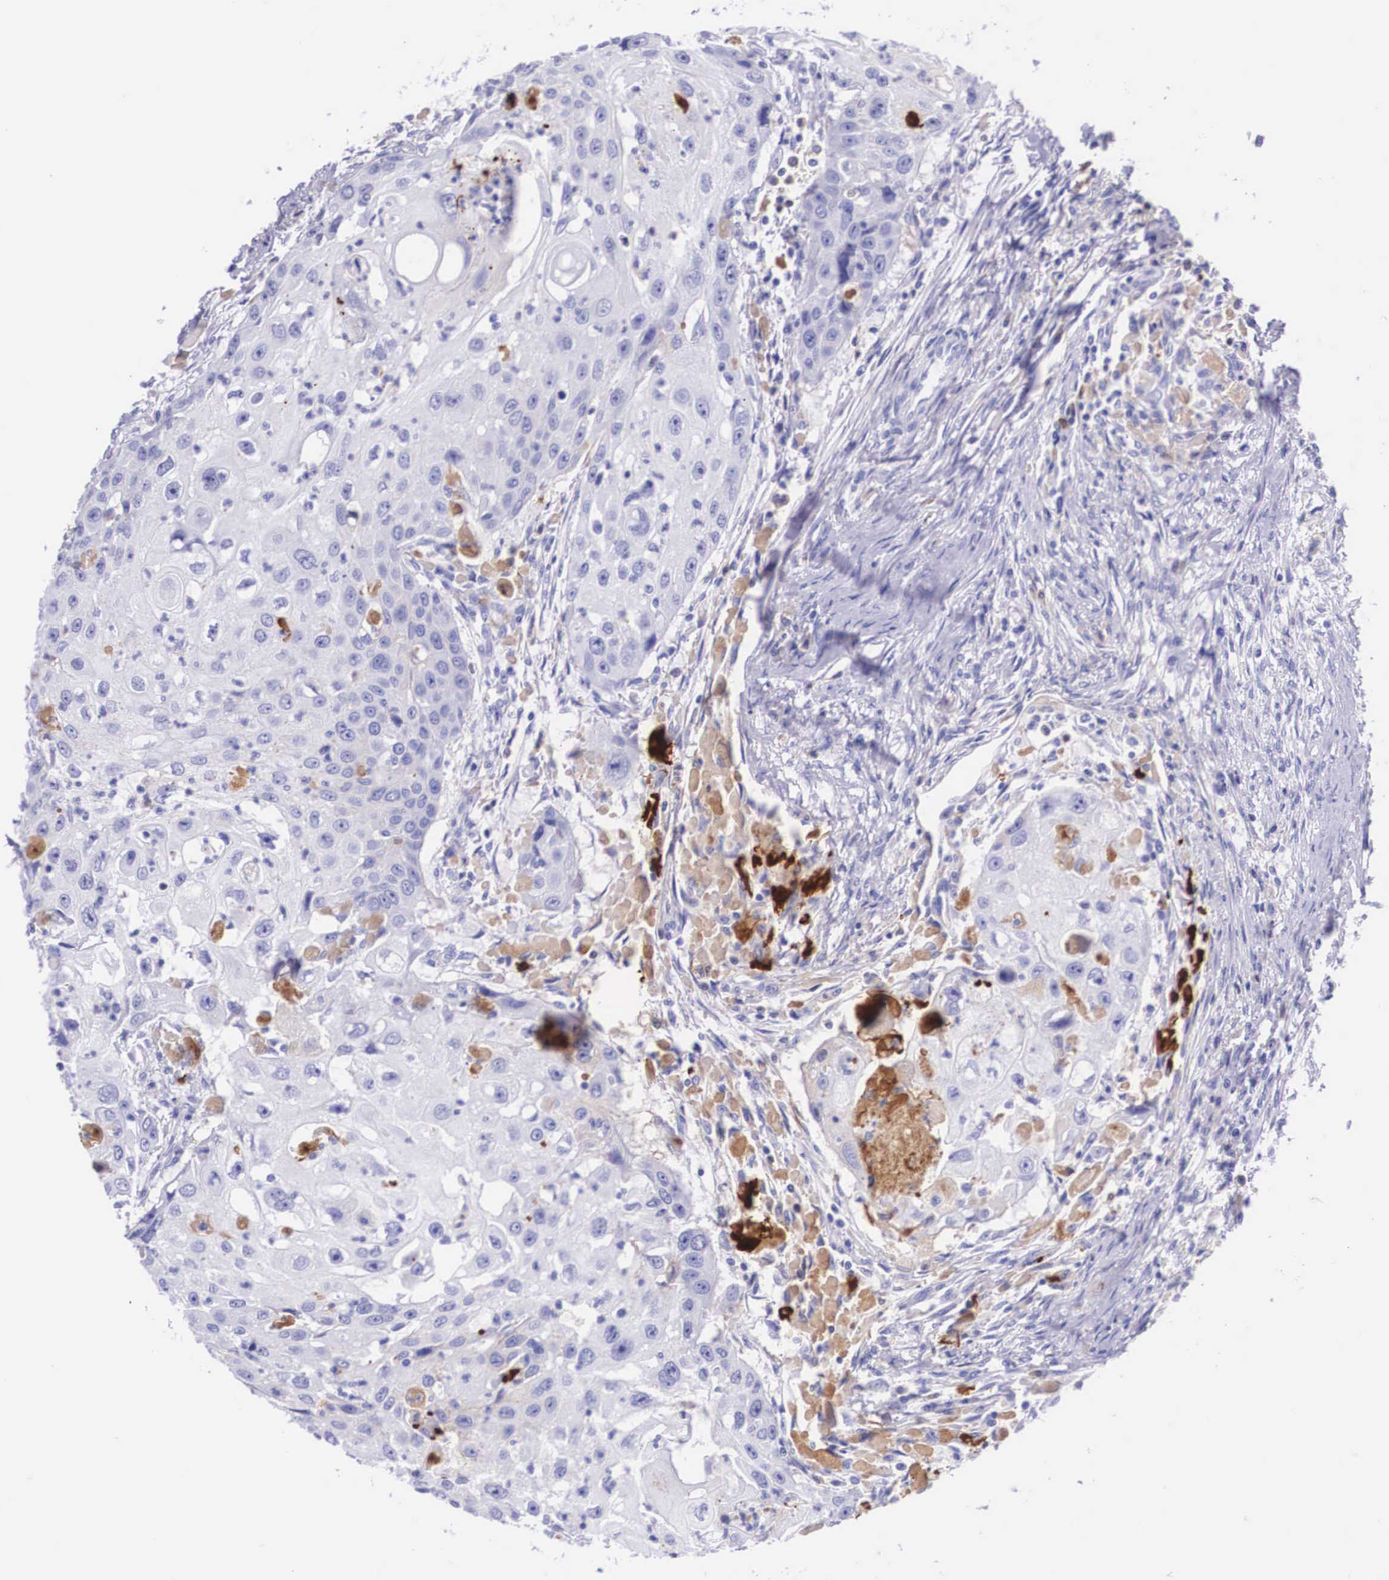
{"staining": {"intensity": "negative", "quantity": "none", "location": "none"}, "tissue": "head and neck cancer", "cell_type": "Tumor cells", "image_type": "cancer", "snomed": [{"axis": "morphology", "description": "Squamous cell carcinoma, NOS"}, {"axis": "topography", "description": "Head-Neck"}], "caption": "Photomicrograph shows no significant protein staining in tumor cells of squamous cell carcinoma (head and neck).", "gene": "PLG", "patient": {"sex": "male", "age": 64}}